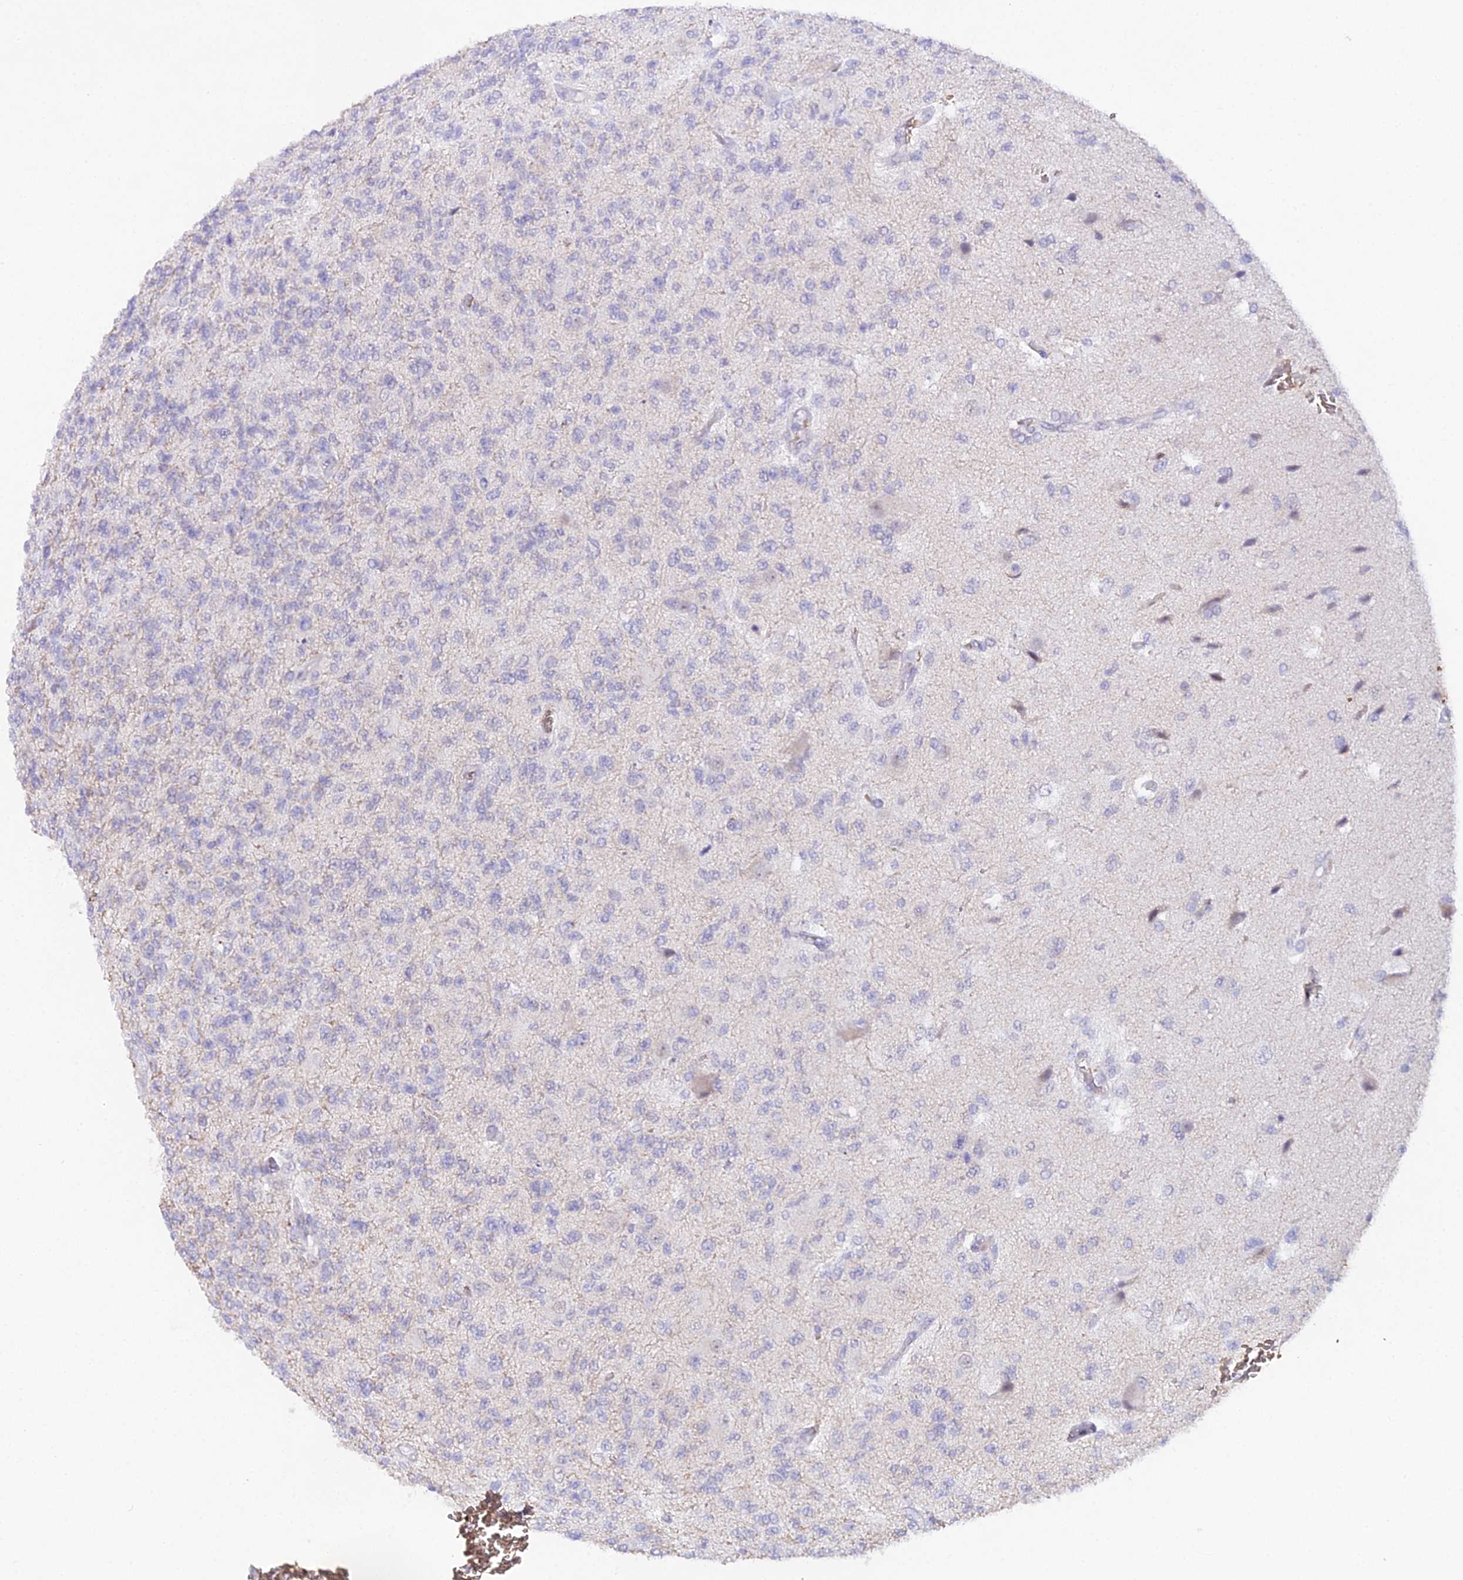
{"staining": {"intensity": "negative", "quantity": "none", "location": "none"}, "tissue": "glioma", "cell_type": "Tumor cells", "image_type": "cancer", "snomed": [{"axis": "morphology", "description": "Glioma, malignant, High grade"}, {"axis": "topography", "description": "Brain"}], "caption": "Tumor cells are negative for brown protein staining in malignant glioma (high-grade).", "gene": "CFAP45", "patient": {"sex": "male", "age": 56}}